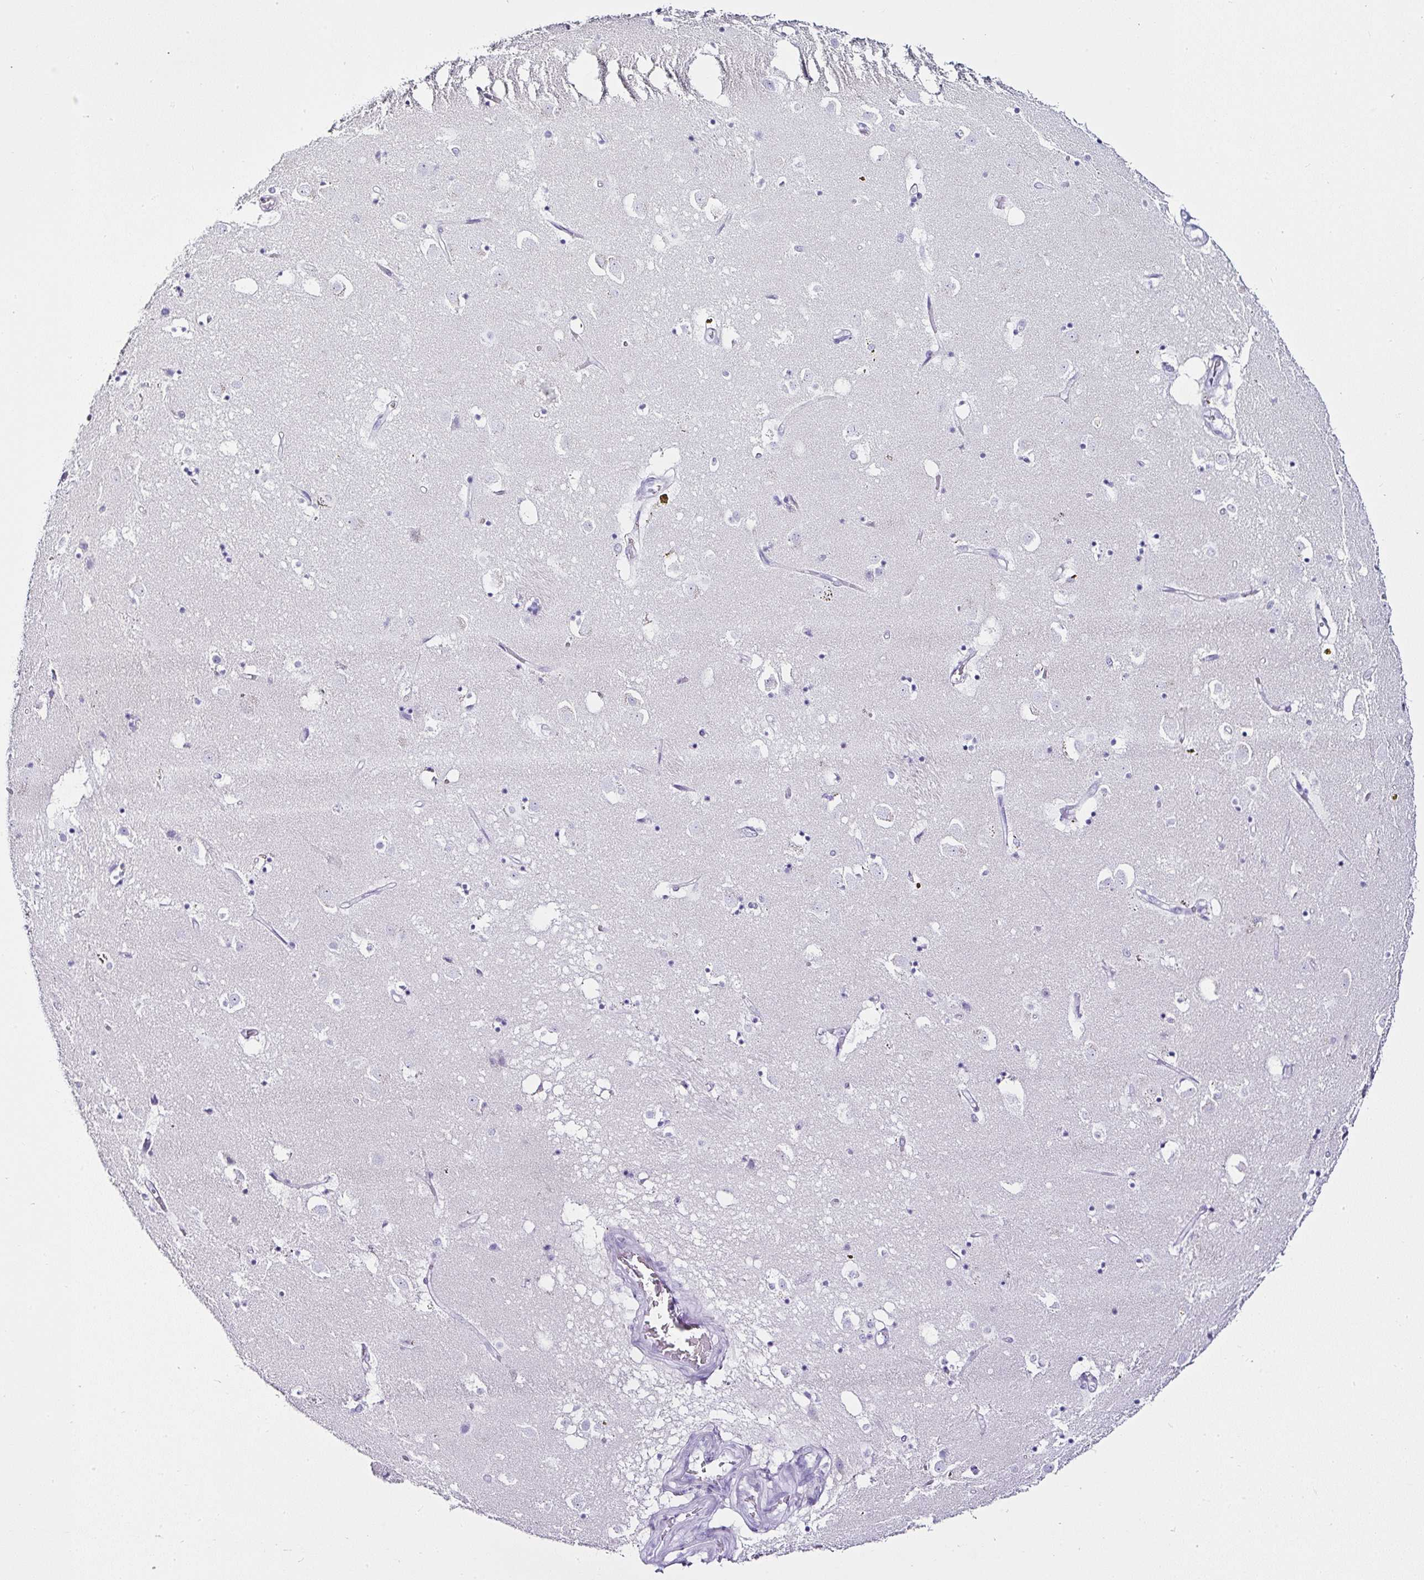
{"staining": {"intensity": "negative", "quantity": "none", "location": "none"}, "tissue": "caudate", "cell_type": "Glial cells", "image_type": "normal", "snomed": [{"axis": "morphology", "description": "Normal tissue, NOS"}, {"axis": "topography", "description": "Lateral ventricle wall"}], "caption": "IHC photomicrograph of normal caudate: human caudate stained with DAB (3,3'-diaminobenzidine) reveals no significant protein staining in glial cells. (DAB (3,3'-diaminobenzidine) IHC, high magnification).", "gene": "SERPINB3", "patient": {"sex": "male", "age": 58}}